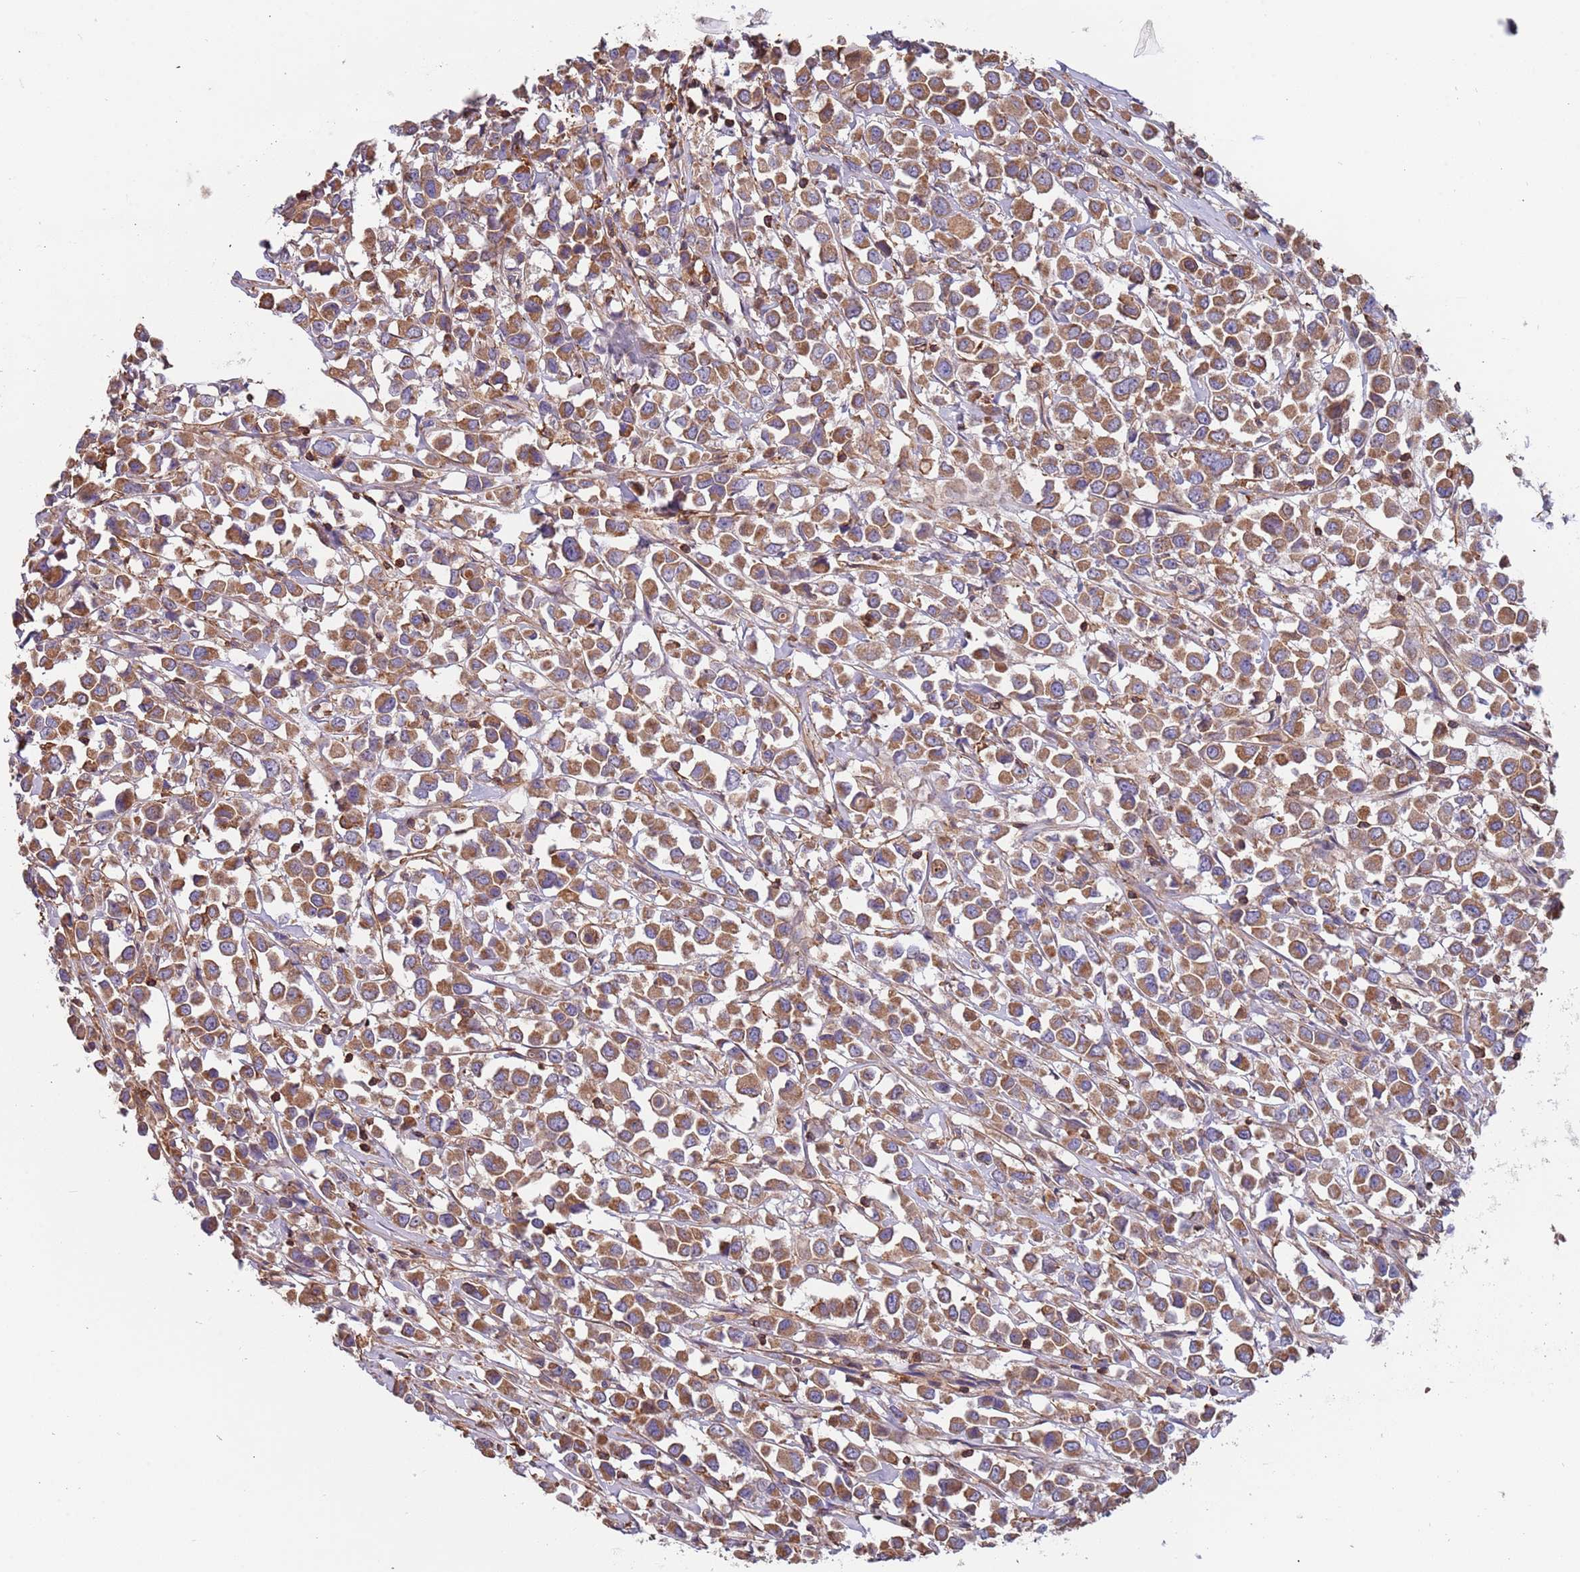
{"staining": {"intensity": "moderate", "quantity": ">75%", "location": "cytoplasmic/membranous"}, "tissue": "breast cancer", "cell_type": "Tumor cells", "image_type": "cancer", "snomed": [{"axis": "morphology", "description": "Duct carcinoma"}, {"axis": "topography", "description": "Breast"}], "caption": "Breast infiltrating ductal carcinoma stained with a brown dye shows moderate cytoplasmic/membranous positive staining in approximately >75% of tumor cells.", "gene": "SYT4", "patient": {"sex": "female", "age": 61}}